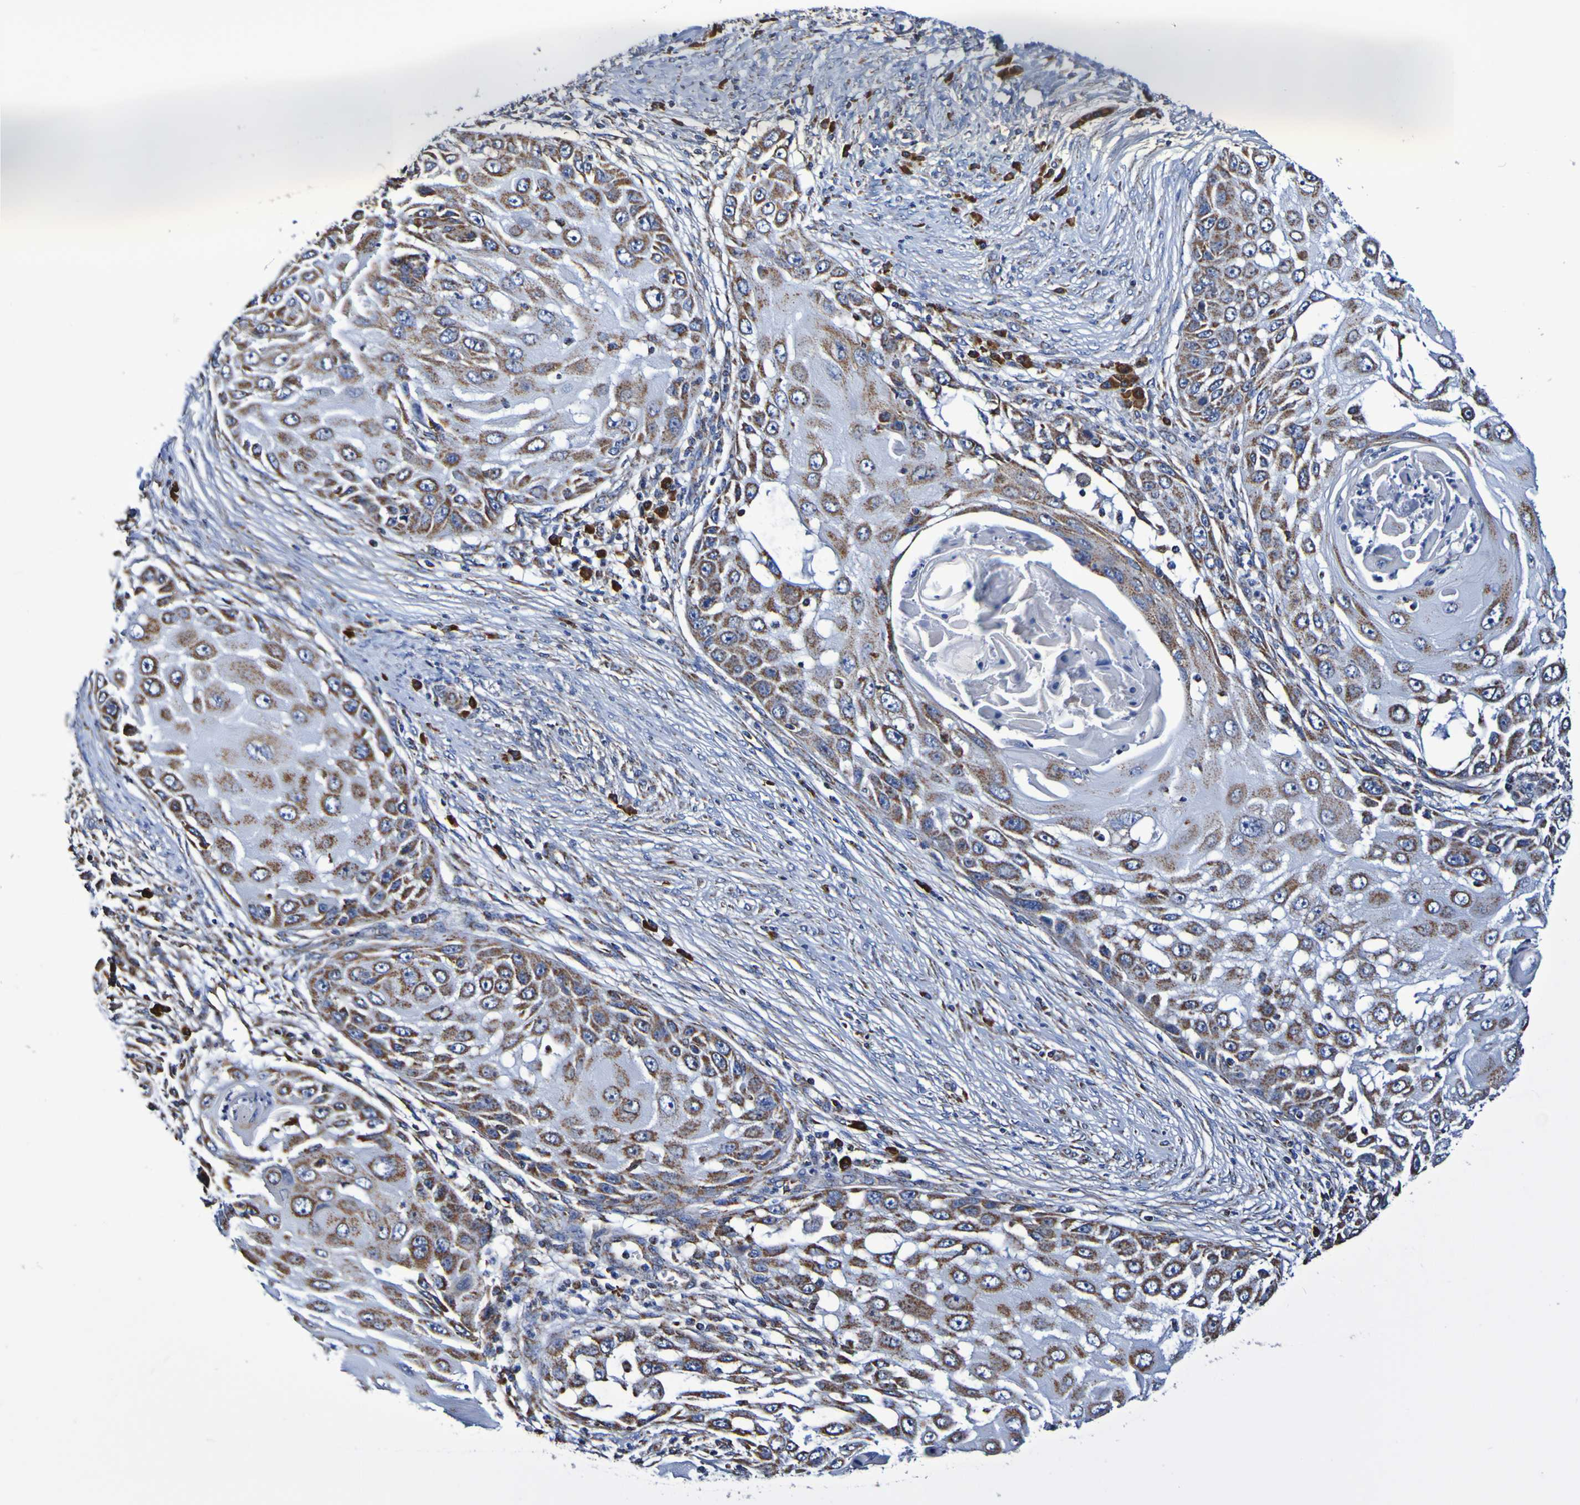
{"staining": {"intensity": "moderate", "quantity": ">75%", "location": "cytoplasmic/membranous"}, "tissue": "skin cancer", "cell_type": "Tumor cells", "image_type": "cancer", "snomed": [{"axis": "morphology", "description": "Squamous cell carcinoma, NOS"}, {"axis": "topography", "description": "Skin"}], "caption": "Tumor cells exhibit medium levels of moderate cytoplasmic/membranous staining in about >75% of cells in human skin cancer. The staining is performed using DAB (3,3'-diaminobenzidine) brown chromogen to label protein expression. The nuclei are counter-stained blue using hematoxylin.", "gene": "IL18R1", "patient": {"sex": "female", "age": 44}}